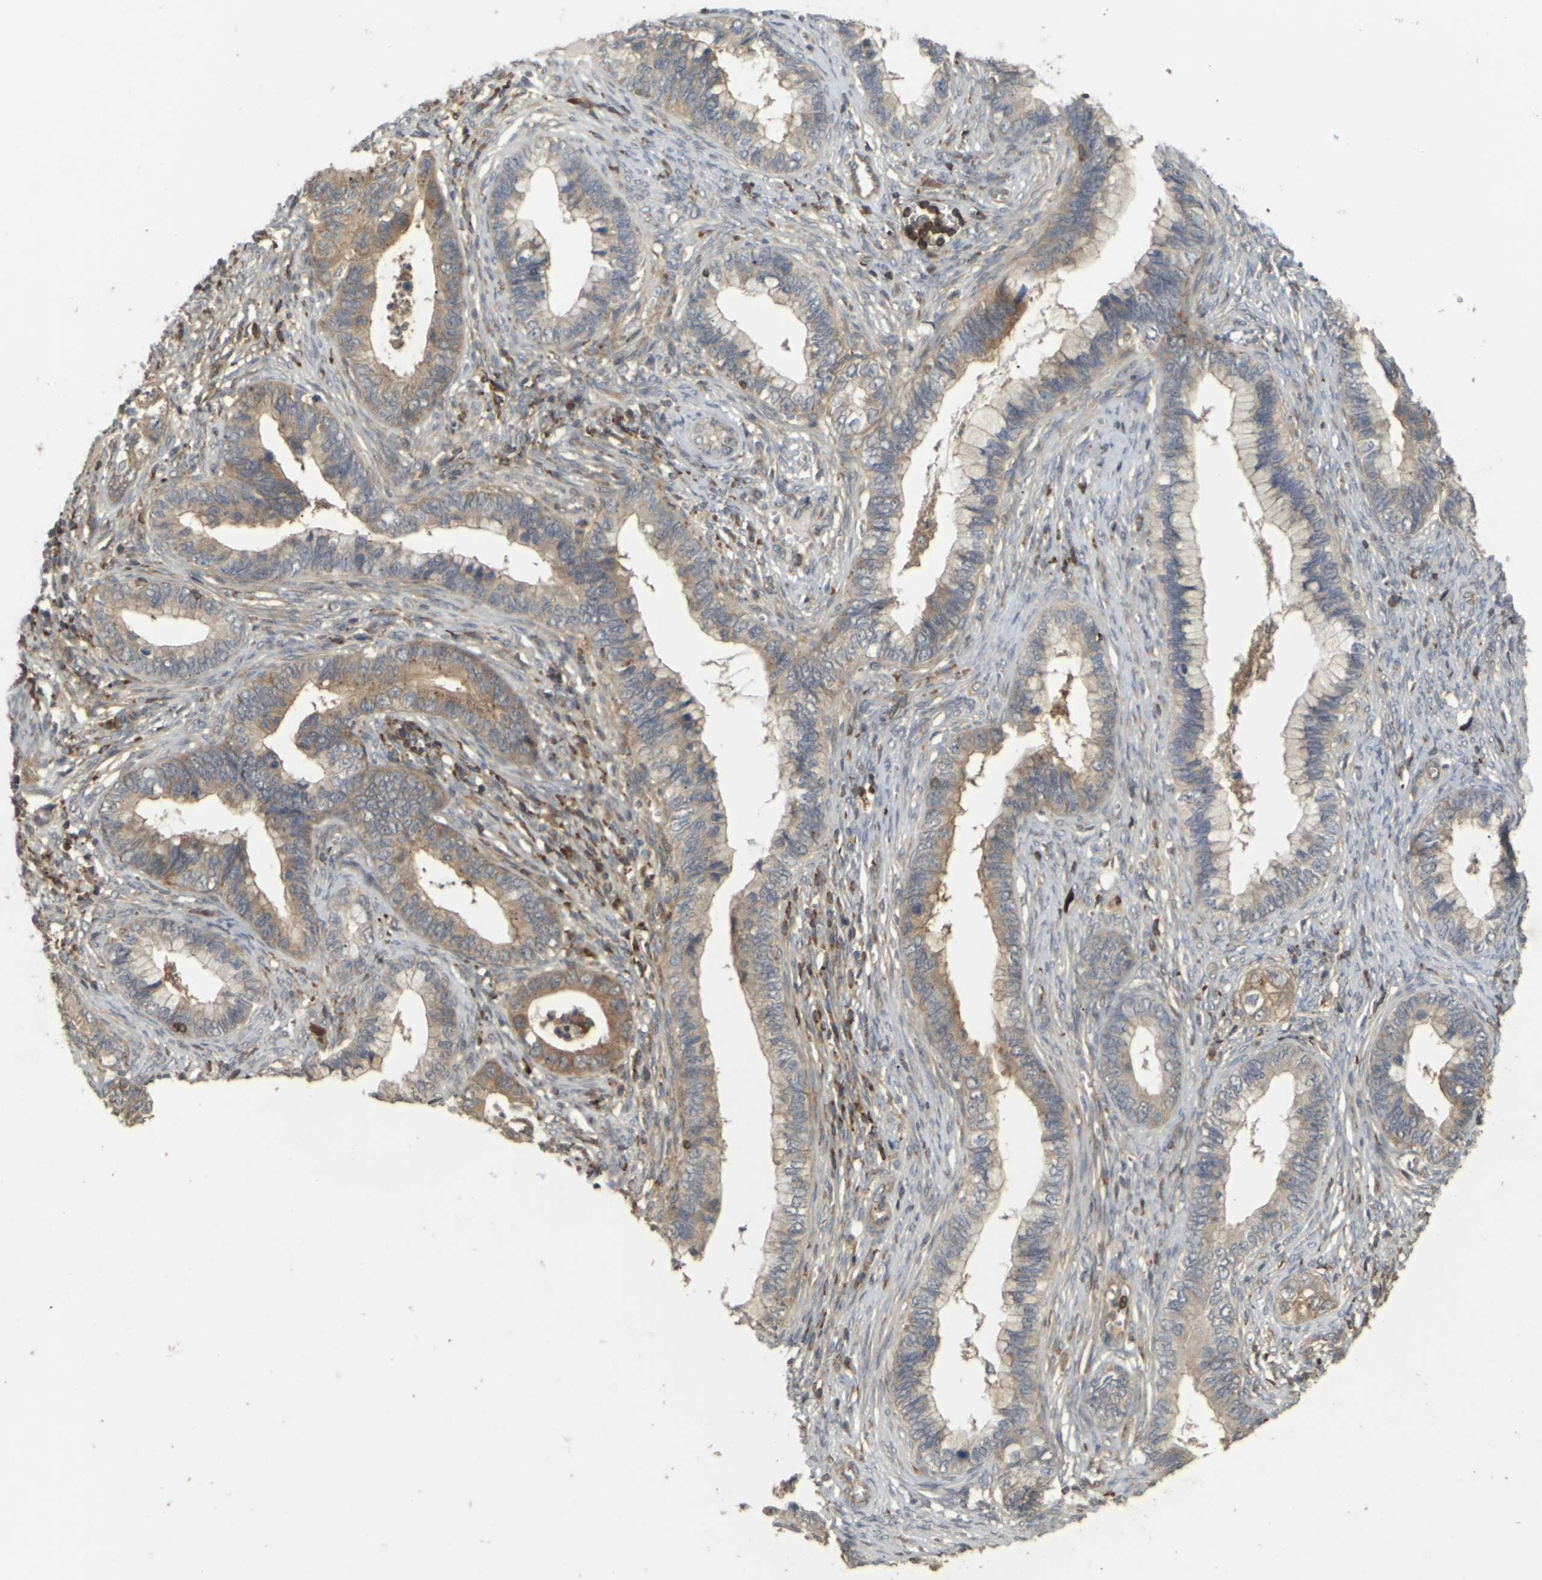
{"staining": {"intensity": "moderate", "quantity": "25%-75%", "location": "cytoplasmic/membranous"}, "tissue": "cervical cancer", "cell_type": "Tumor cells", "image_type": "cancer", "snomed": [{"axis": "morphology", "description": "Adenocarcinoma, NOS"}, {"axis": "topography", "description": "Cervix"}], "caption": "Tumor cells show medium levels of moderate cytoplasmic/membranous staining in about 25%-75% of cells in human cervical cancer. (DAB IHC with brightfield microscopy, high magnification).", "gene": "KSR1", "patient": {"sex": "female", "age": 44}}